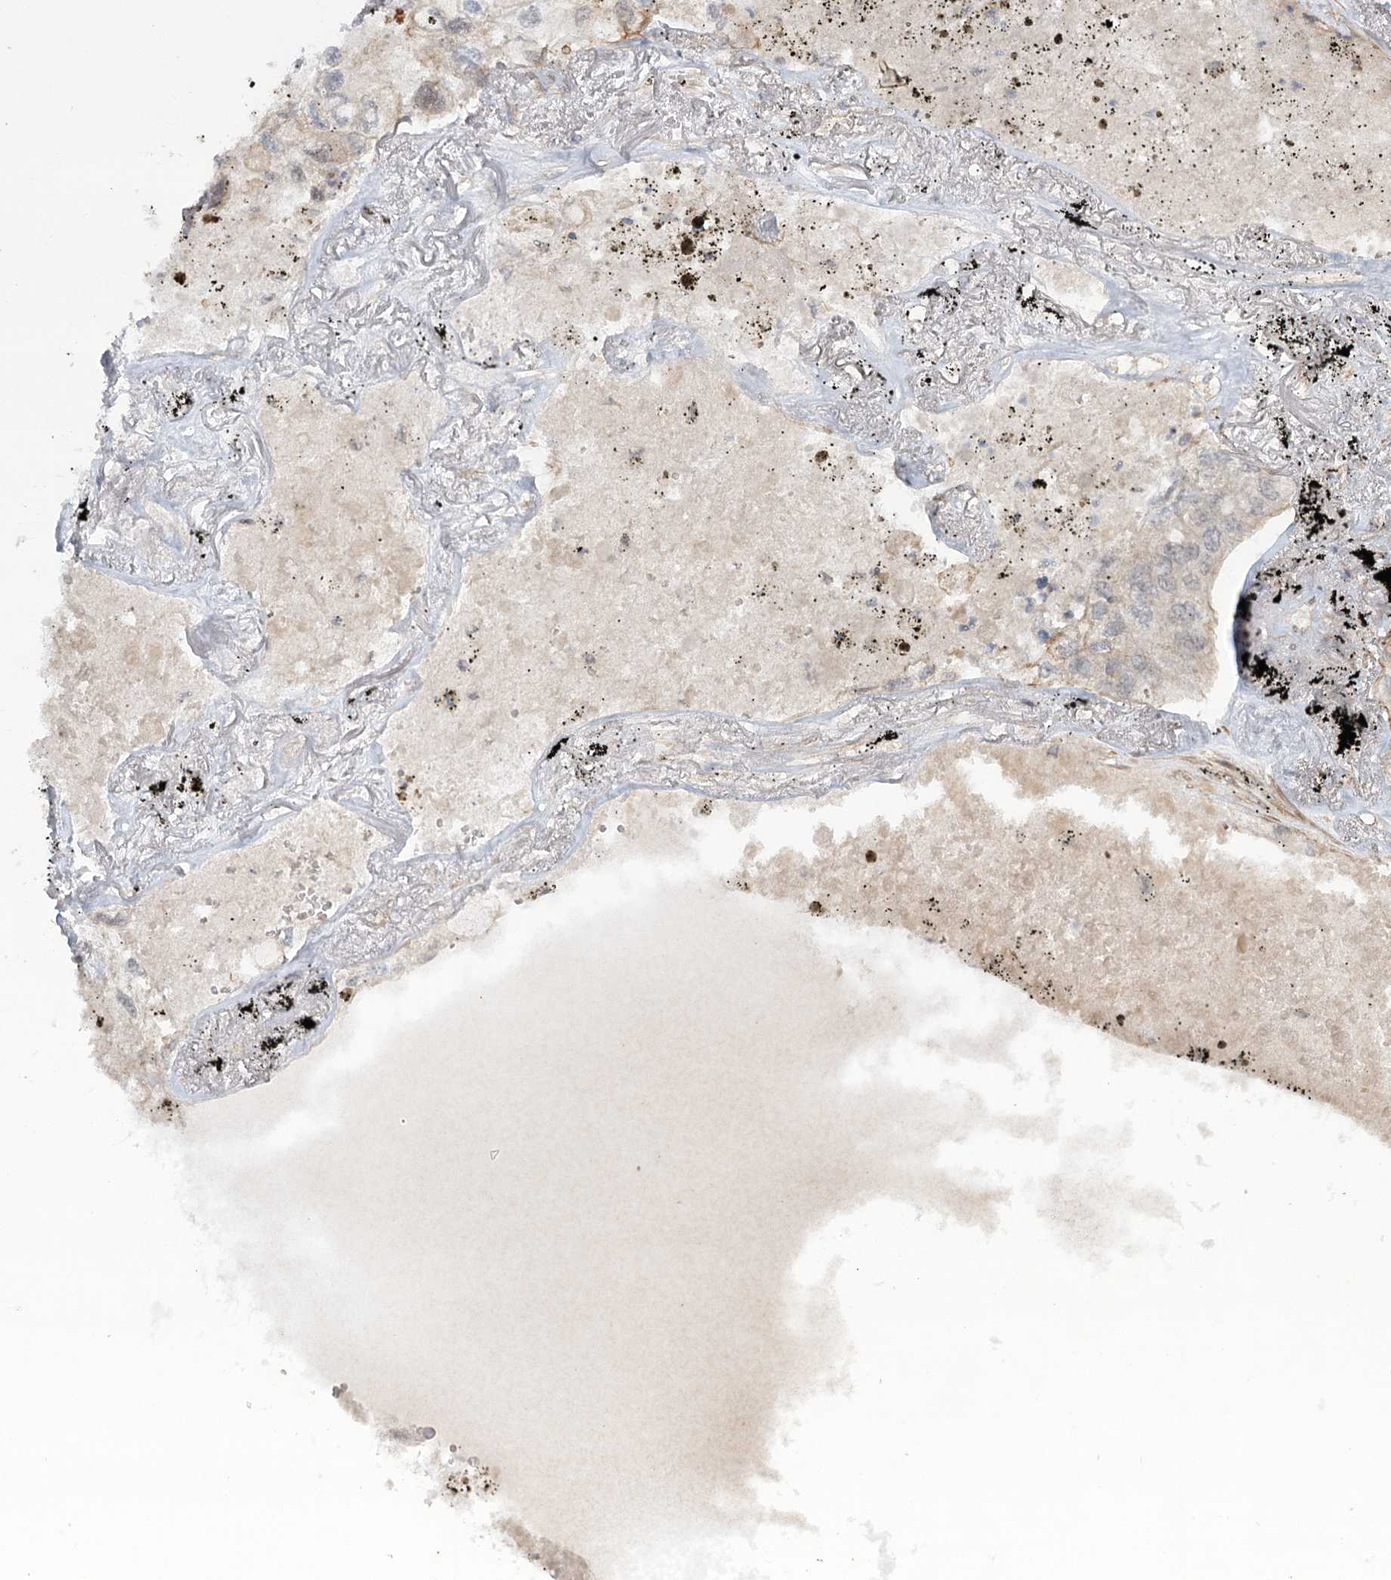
{"staining": {"intensity": "negative", "quantity": "none", "location": "none"}, "tissue": "lung cancer", "cell_type": "Tumor cells", "image_type": "cancer", "snomed": [{"axis": "morphology", "description": "Adenocarcinoma, NOS"}, {"axis": "topography", "description": "Lung"}], "caption": "This is a histopathology image of IHC staining of lung adenocarcinoma, which shows no staining in tumor cells.", "gene": "SH2D3A", "patient": {"sex": "male", "age": 65}}